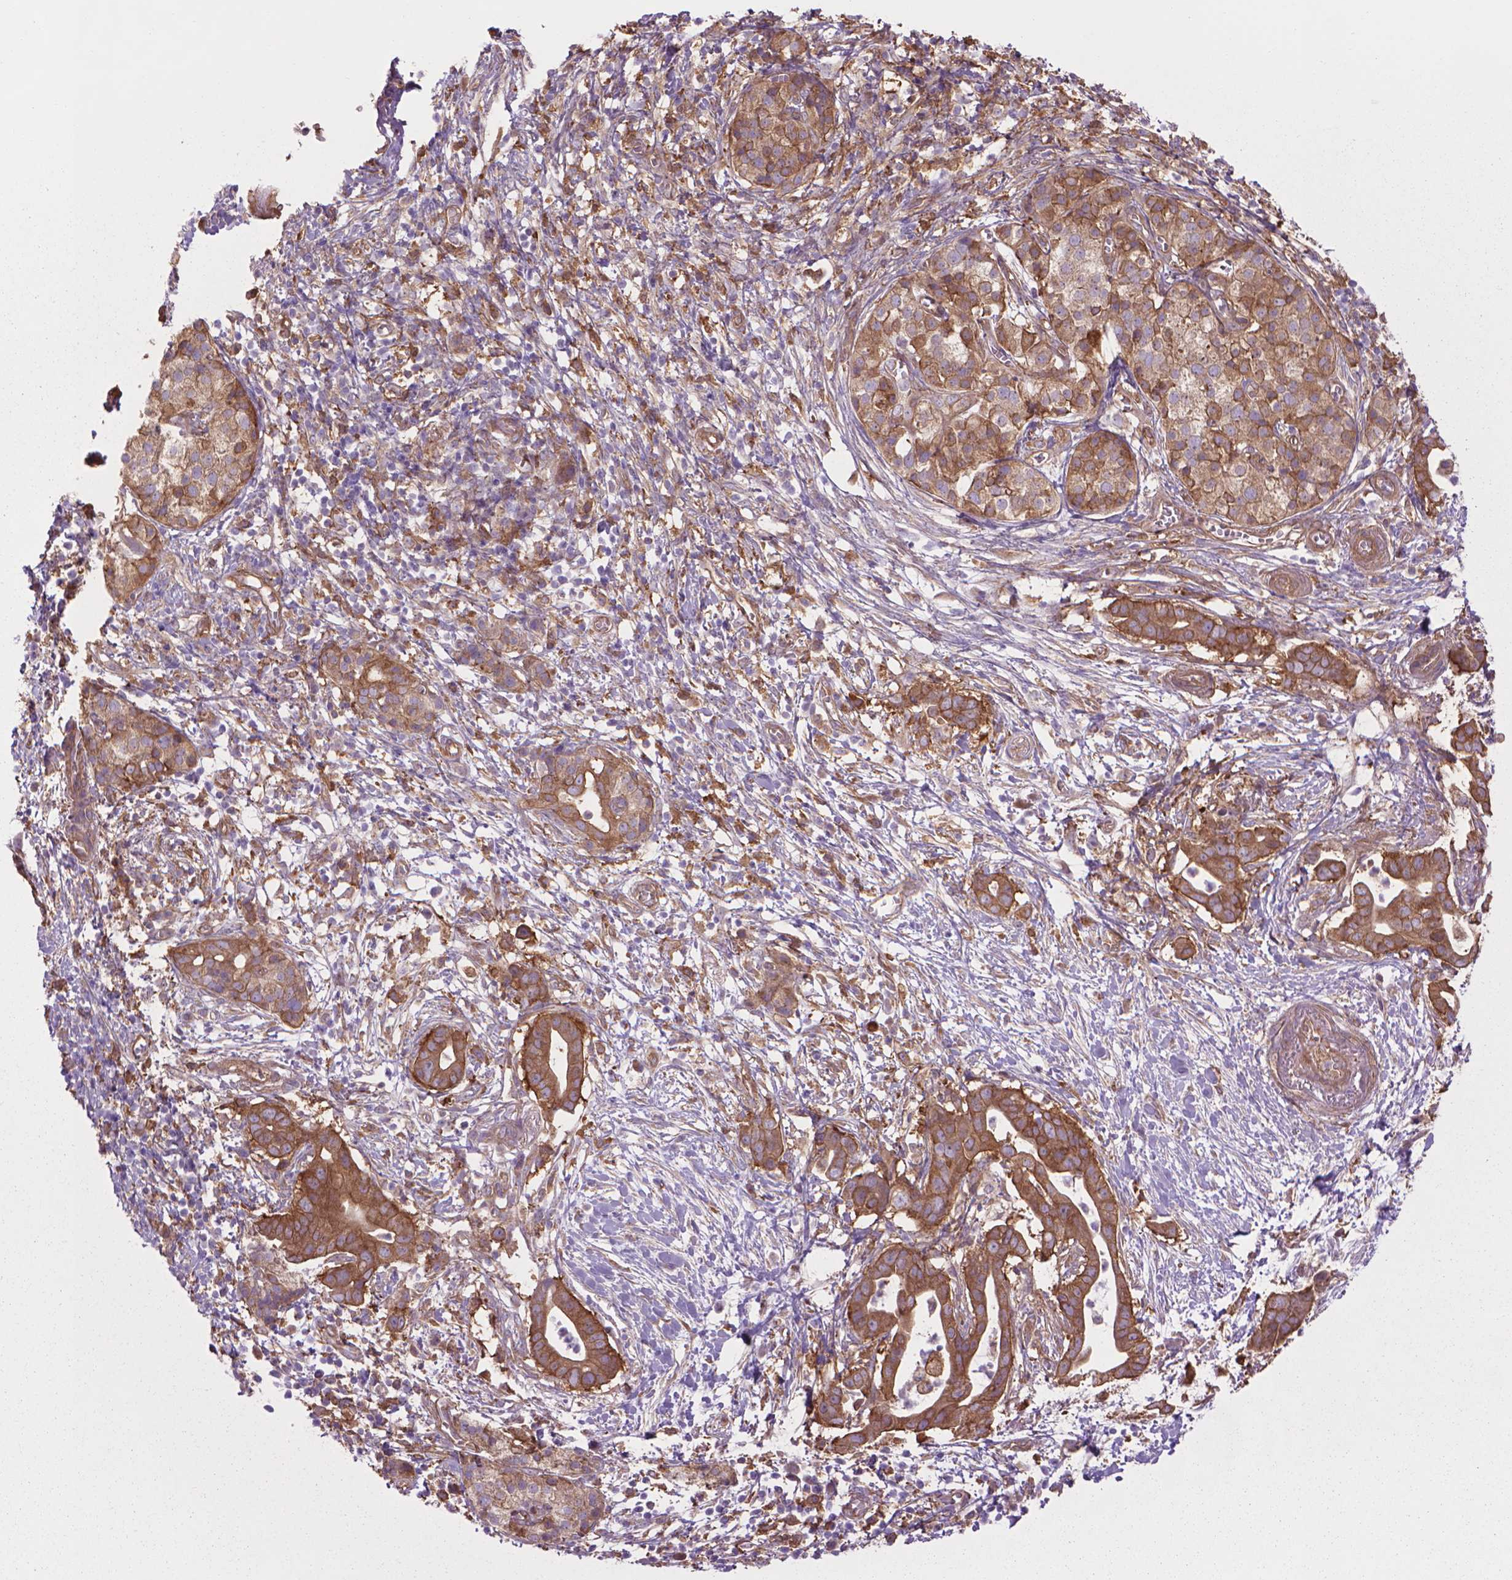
{"staining": {"intensity": "moderate", "quantity": ">75%", "location": "cytoplasmic/membranous"}, "tissue": "pancreatic cancer", "cell_type": "Tumor cells", "image_type": "cancer", "snomed": [{"axis": "morphology", "description": "Adenocarcinoma, NOS"}, {"axis": "topography", "description": "Pancreas"}], "caption": "DAB (3,3'-diaminobenzidine) immunohistochemical staining of pancreatic adenocarcinoma exhibits moderate cytoplasmic/membranous protein staining in approximately >75% of tumor cells. (DAB (3,3'-diaminobenzidine) IHC, brown staining for protein, blue staining for nuclei).", "gene": "CORO1B", "patient": {"sex": "male", "age": 61}}